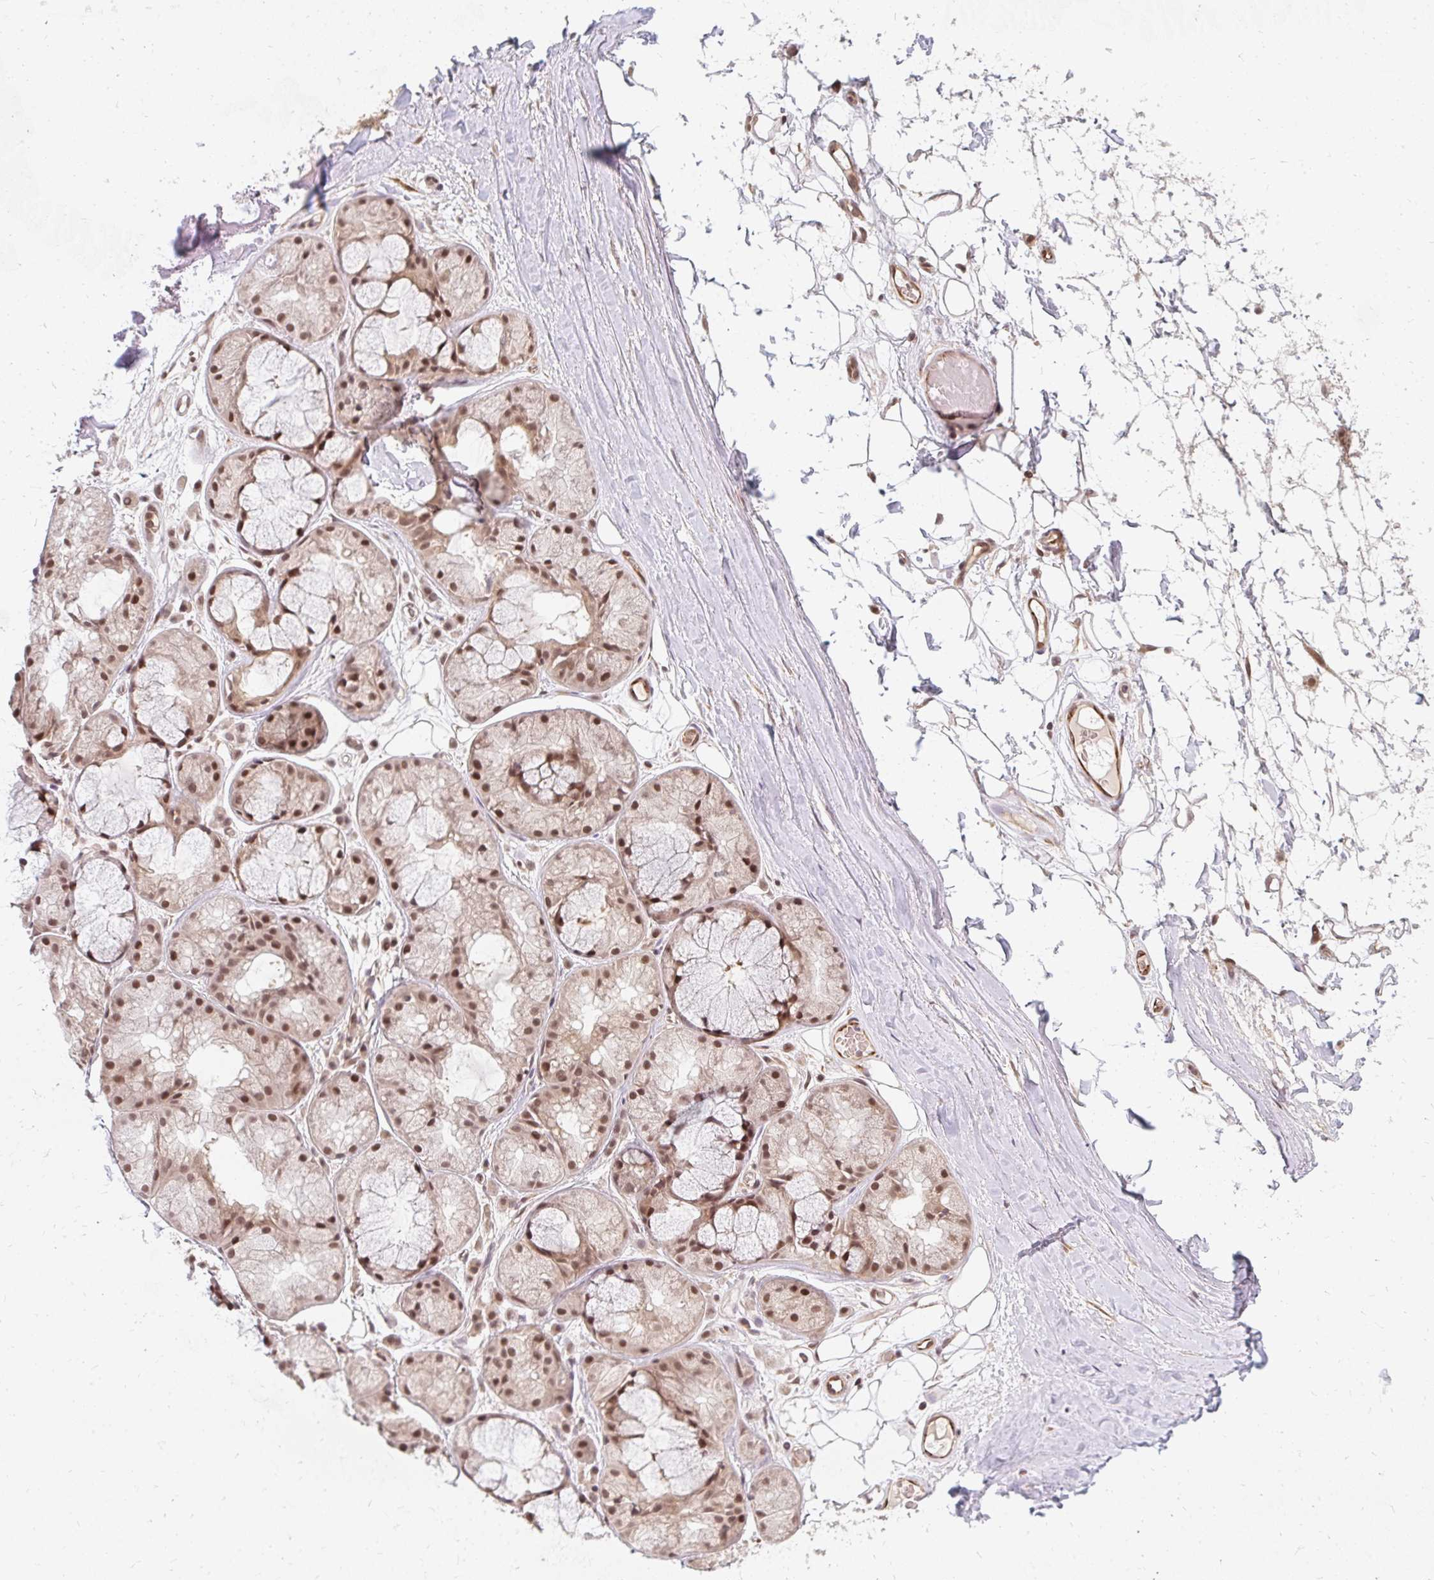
{"staining": {"intensity": "weak", "quantity": "25%-75%", "location": "cytoplasmic/membranous"}, "tissue": "adipose tissue", "cell_type": "Adipocytes", "image_type": "normal", "snomed": [{"axis": "morphology", "description": "Normal tissue, NOS"}, {"axis": "topography", "description": "Lymph node"}, {"axis": "topography", "description": "Cartilage tissue"}, {"axis": "topography", "description": "Nasopharynx"}], "caption": "The micrograph shows staining of normal adipose tissue, revealing weak cytoplasmic/membranous protein positivity (brown color) within adipocytes. (brown staining indicates protein expression, while blue staining denotes nuclei).", "gene": "GTF3C6", "patient": {"sex": "male", "age": 63}}